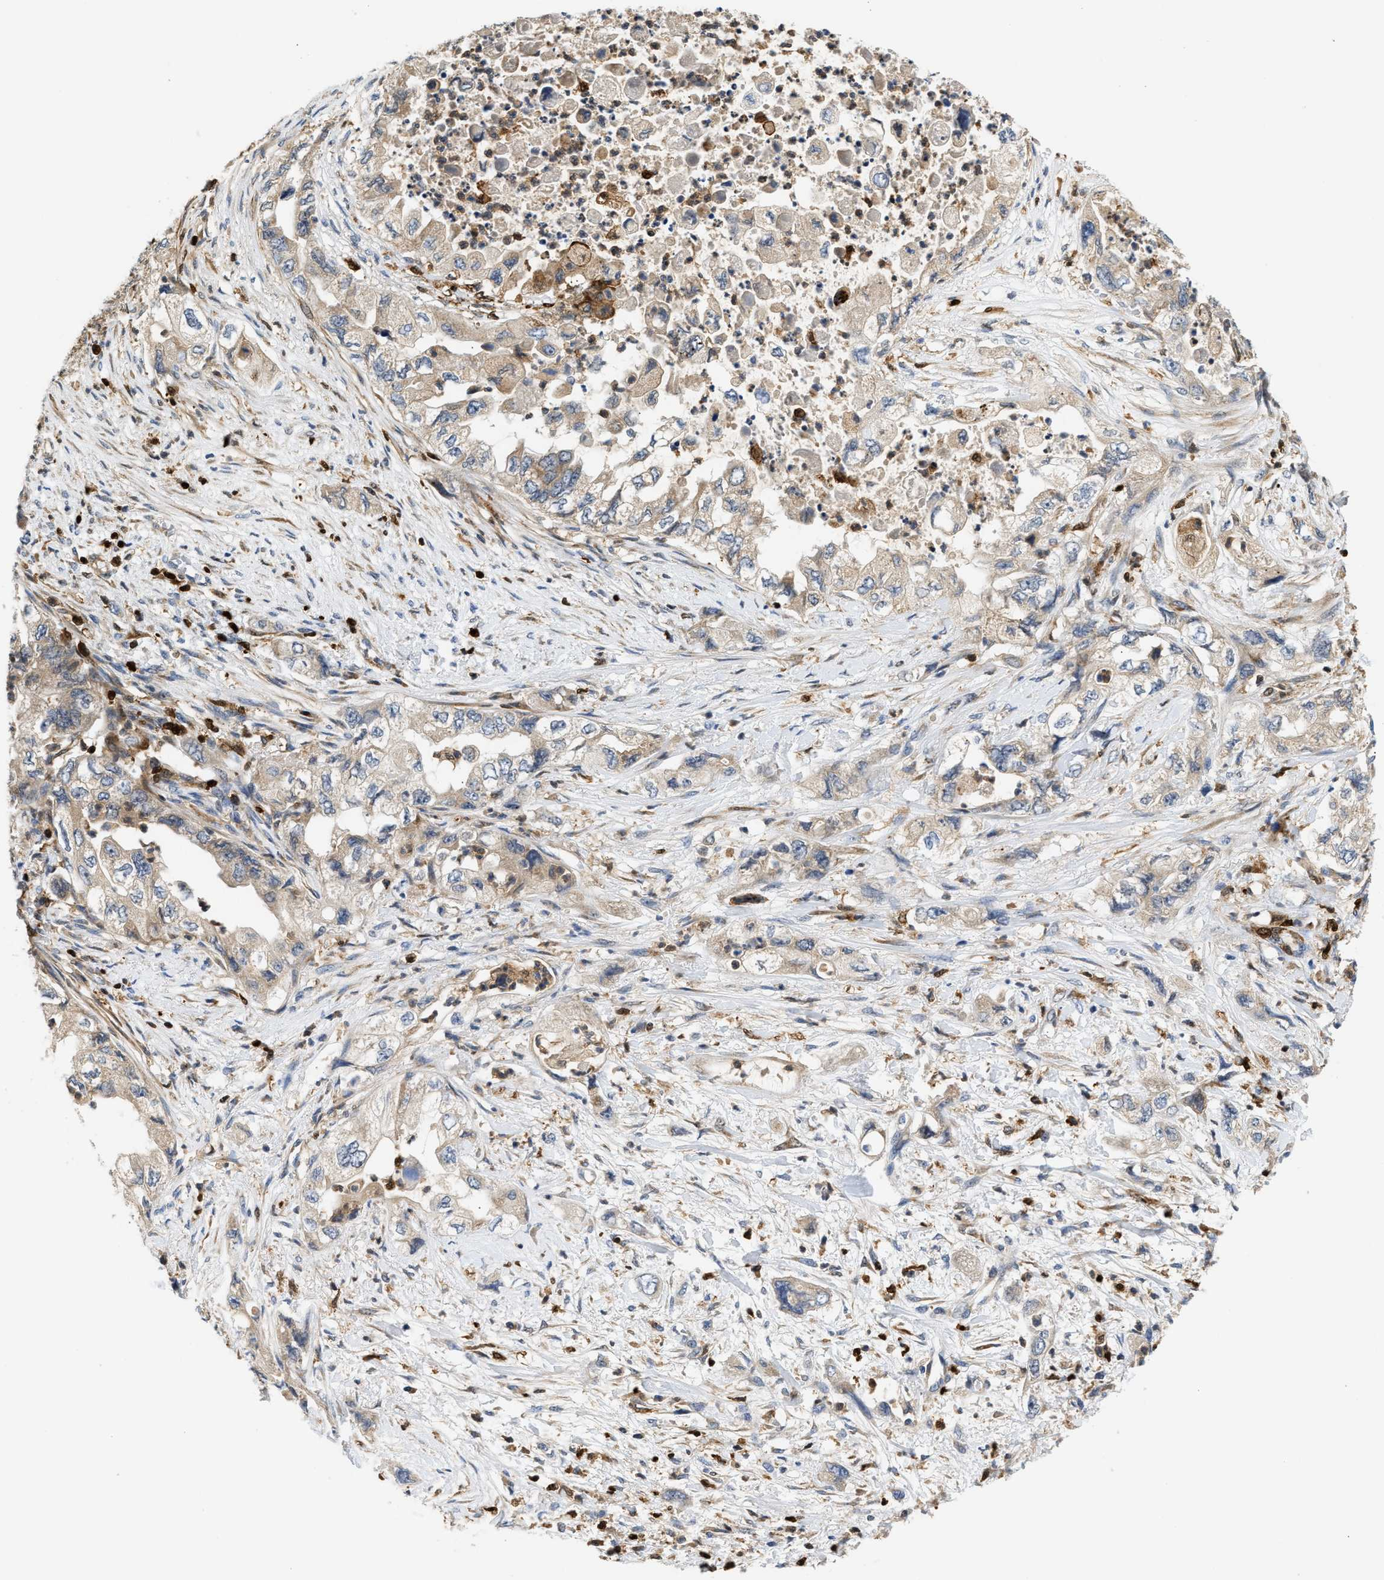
{"staining": {"intensity": "weak", "quantity": ">75%", "location": "cytoplasmic/membranous"}, "tissue": "pancreatic cancer", "cell_type": "Tumor cells", "image_type": "cancer", "snomed": [{"axis": "morphology", "description": "Adenocarcinoma, NOS"}, {"axis": "topography", "description": "Pancreas"}], "caption": "About >75% of tumor cells in human pancreatic cancer (adenocarcinoma) show weak cytoplasmic/membranous protein positivity as visualized by brown immunohistochemical staining.", "gene": "SLIT2", "patient": {"sex": "female", "age": 73}}